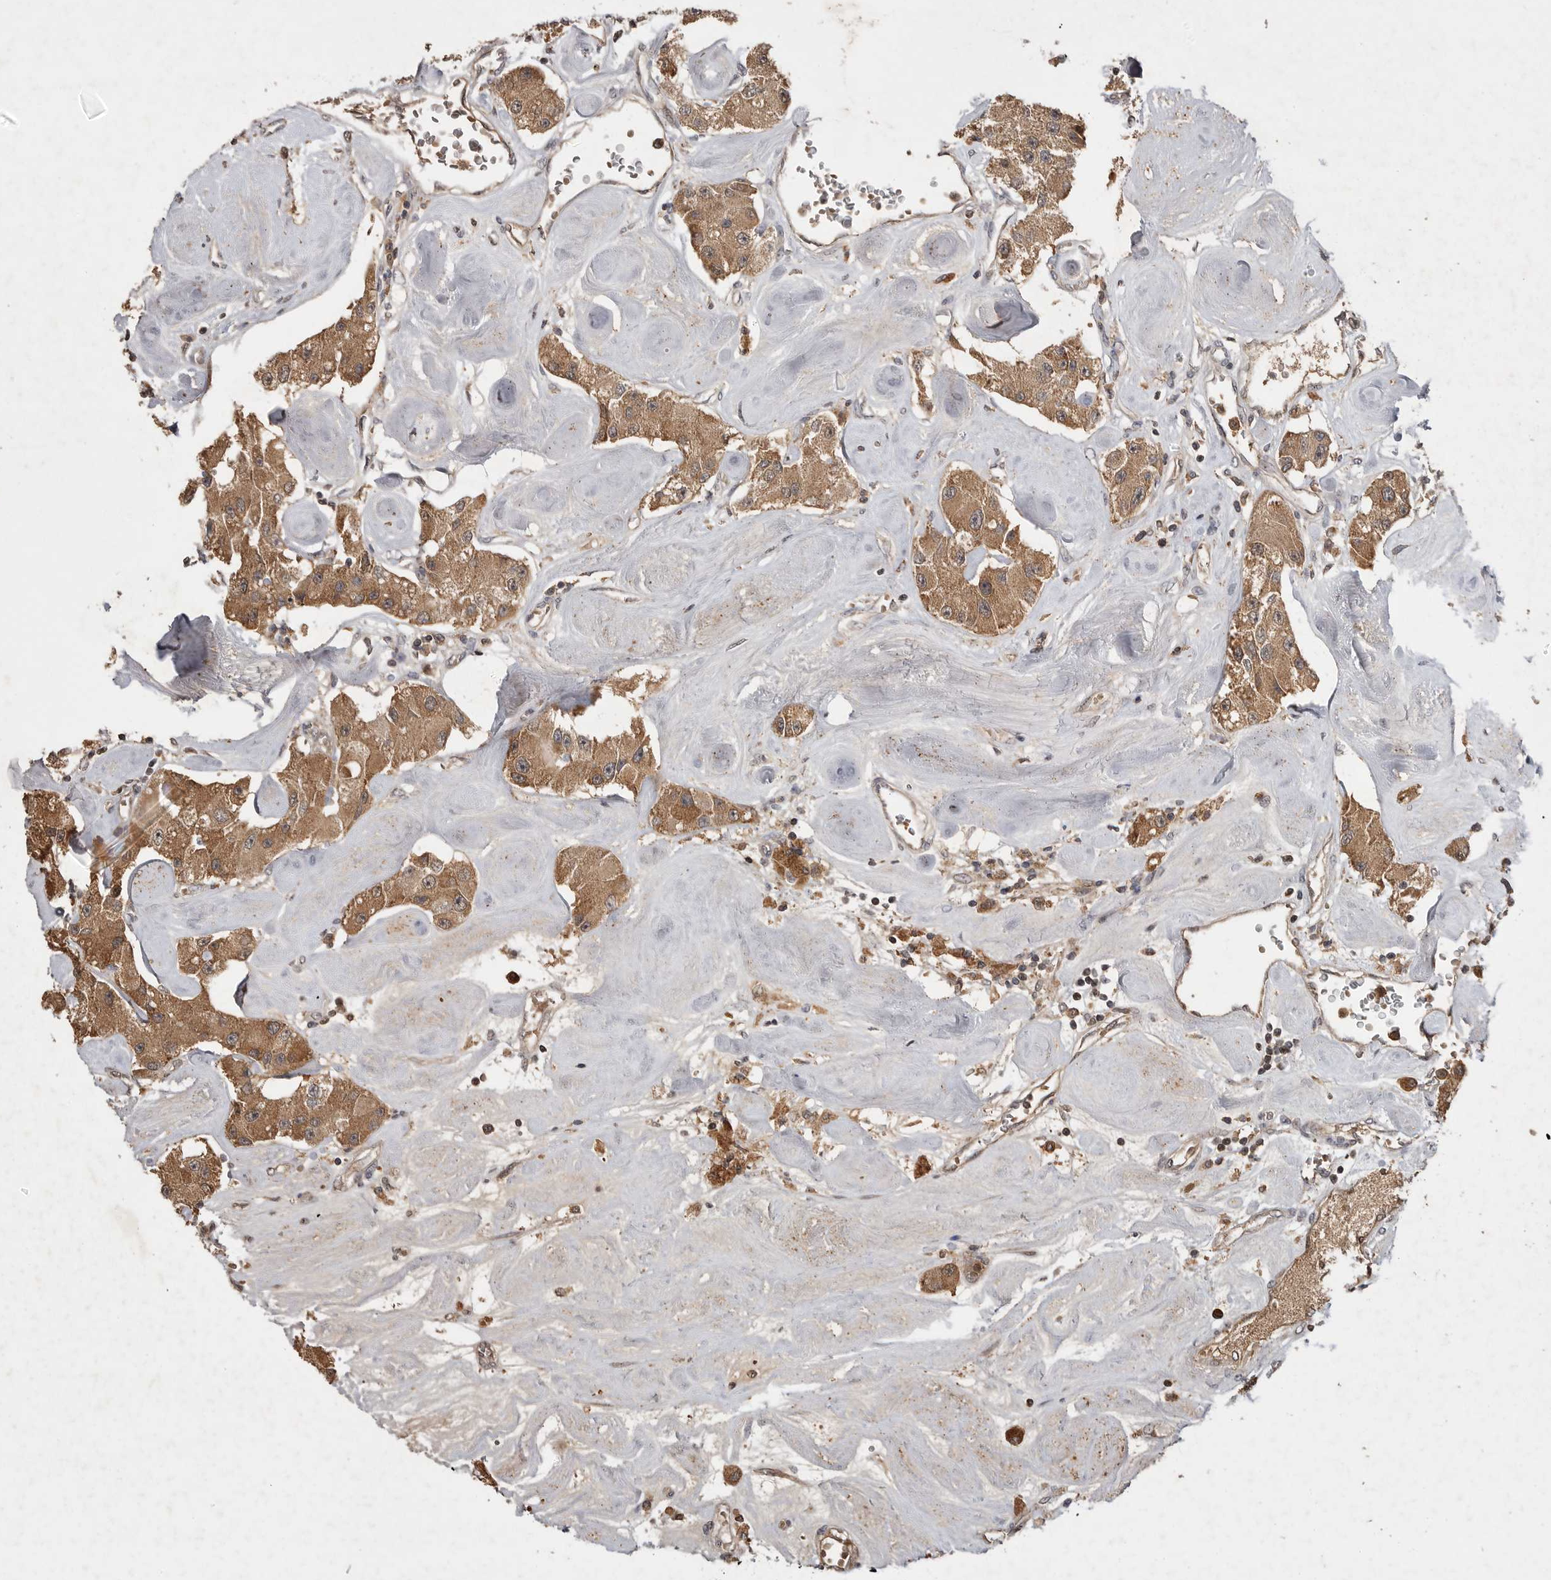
{"staining": {"intensity": "moderate", "quantity": ">75%", "location": "cytoplasmic/membranous"}, "tissue": "carcinoid", "cell_type": "Tumor cells", "image_type": "cancer", "snomed": [{"axis": "morphology", "description": "Carcinoid, malignant, NOS"}, {"axis": "topography", "description": "Pancreas"}], "caption": "High-magnification brightfield microscopy of carcinoid (malignant) stained with DAB (brown) and counterstained with hematoxylin (blue). tumor cells exhibit moderate cytoplasmic/membranous expression is seen in about>75% of cells. The staining was performed using DAB (3,3'-diaminobenzidine) to visualize the protein expression in brown, while the nuclei were stained in blue with hematoxylin (Magnification: 20x).", "gene": "VN1R4", "patient": {"sex": "male", "age": 41}}